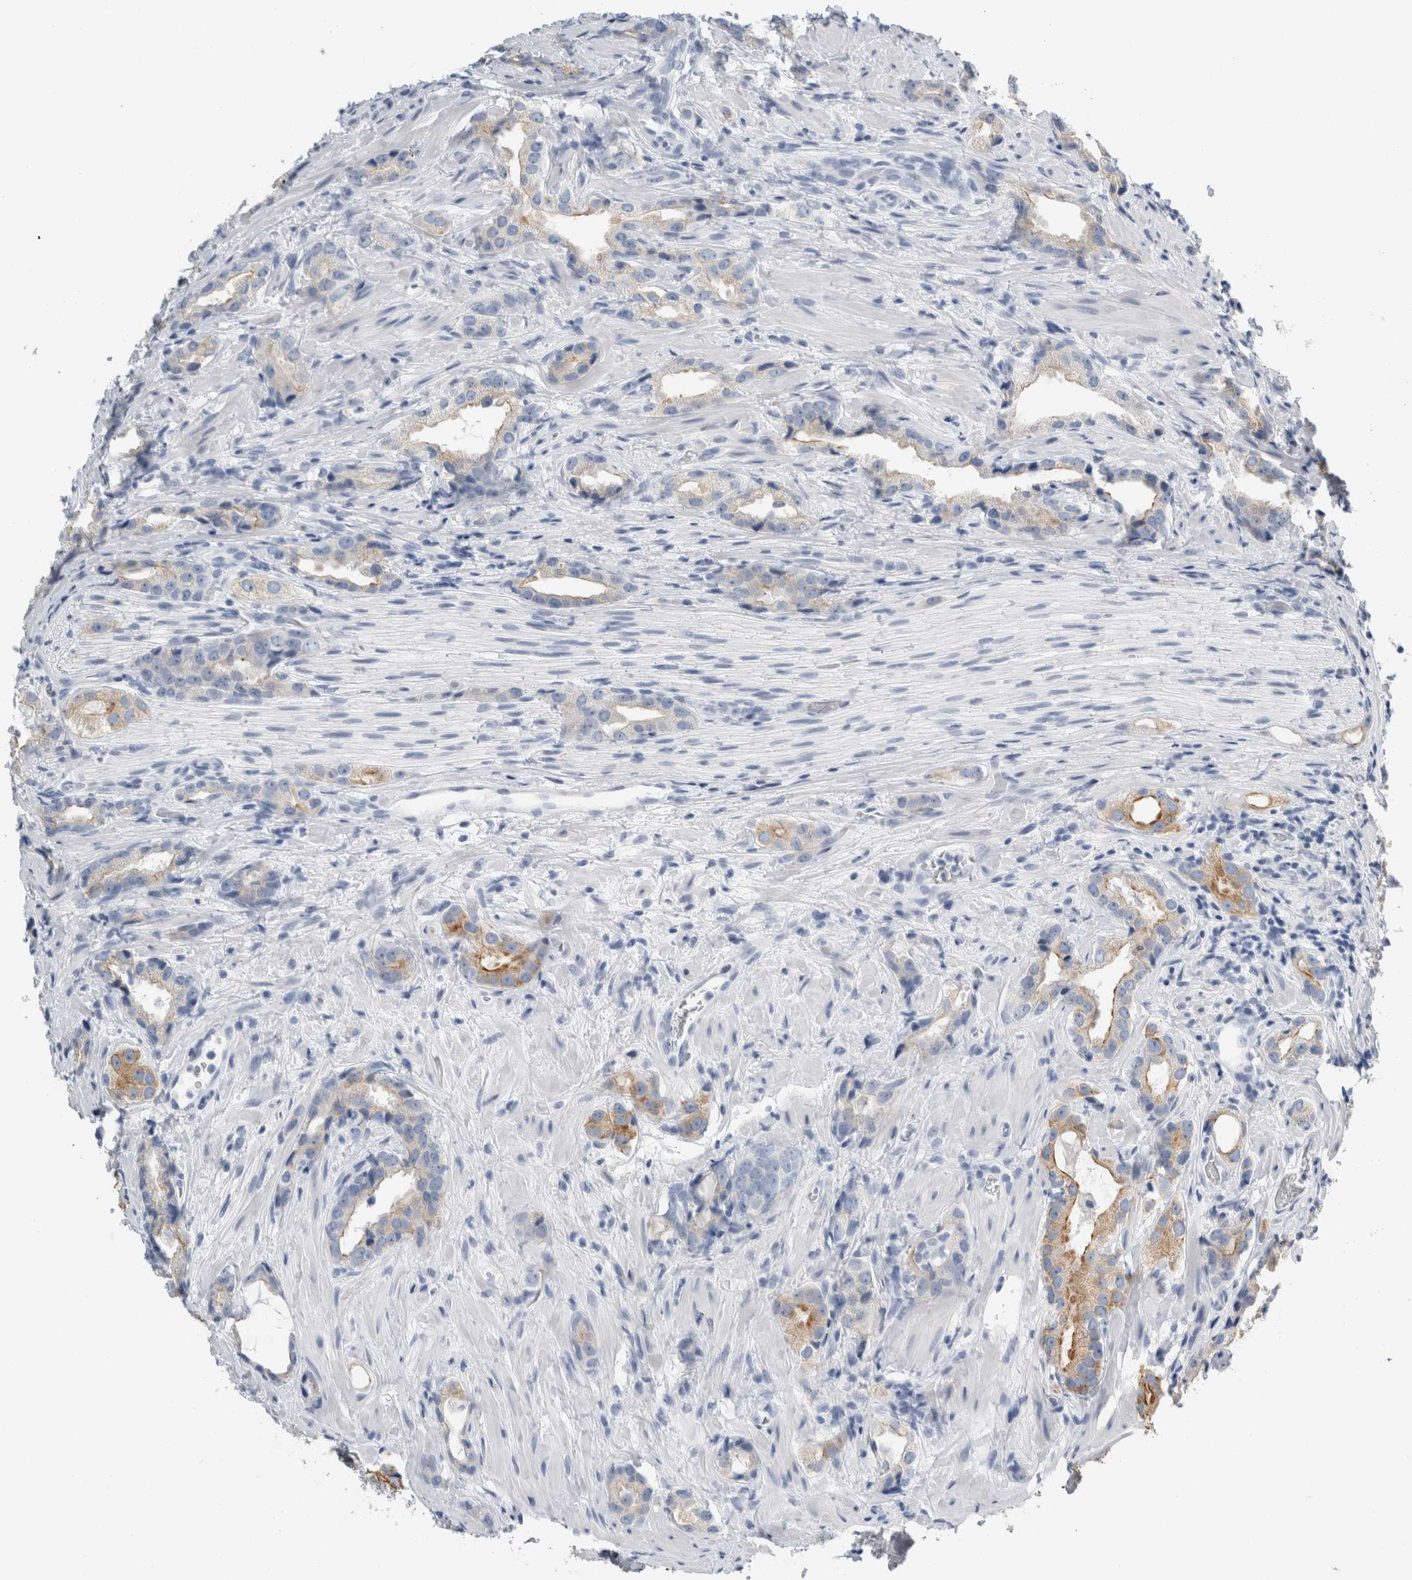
{"staining": {"intensity": "moderate", "quantity": "<25%", "location": "cytoplasmic/membranous"}, "tissue": "prostate cancer", "cell_type": "Tumor cells", "image_type": "cancer", "snomed": [{"axis": "morphology", "description": "Adenocarcinoma, High grade"}, {"axis": "topography", "description": "Prostate"}], "caption": "High-magnification brightfield microscopy of prostate cancer (high-grade adenocarcinoma) stained with DAB (3,3'-diaminobenzidine) (brown) and counterstained with hematoxylin (blue). tumor cells exhibit moderate cytoplasmic/membranous positivity is identified in about<25% of cells.", "gene": "RPH3AL", "patient": {"sex": "male", "age": 63}}